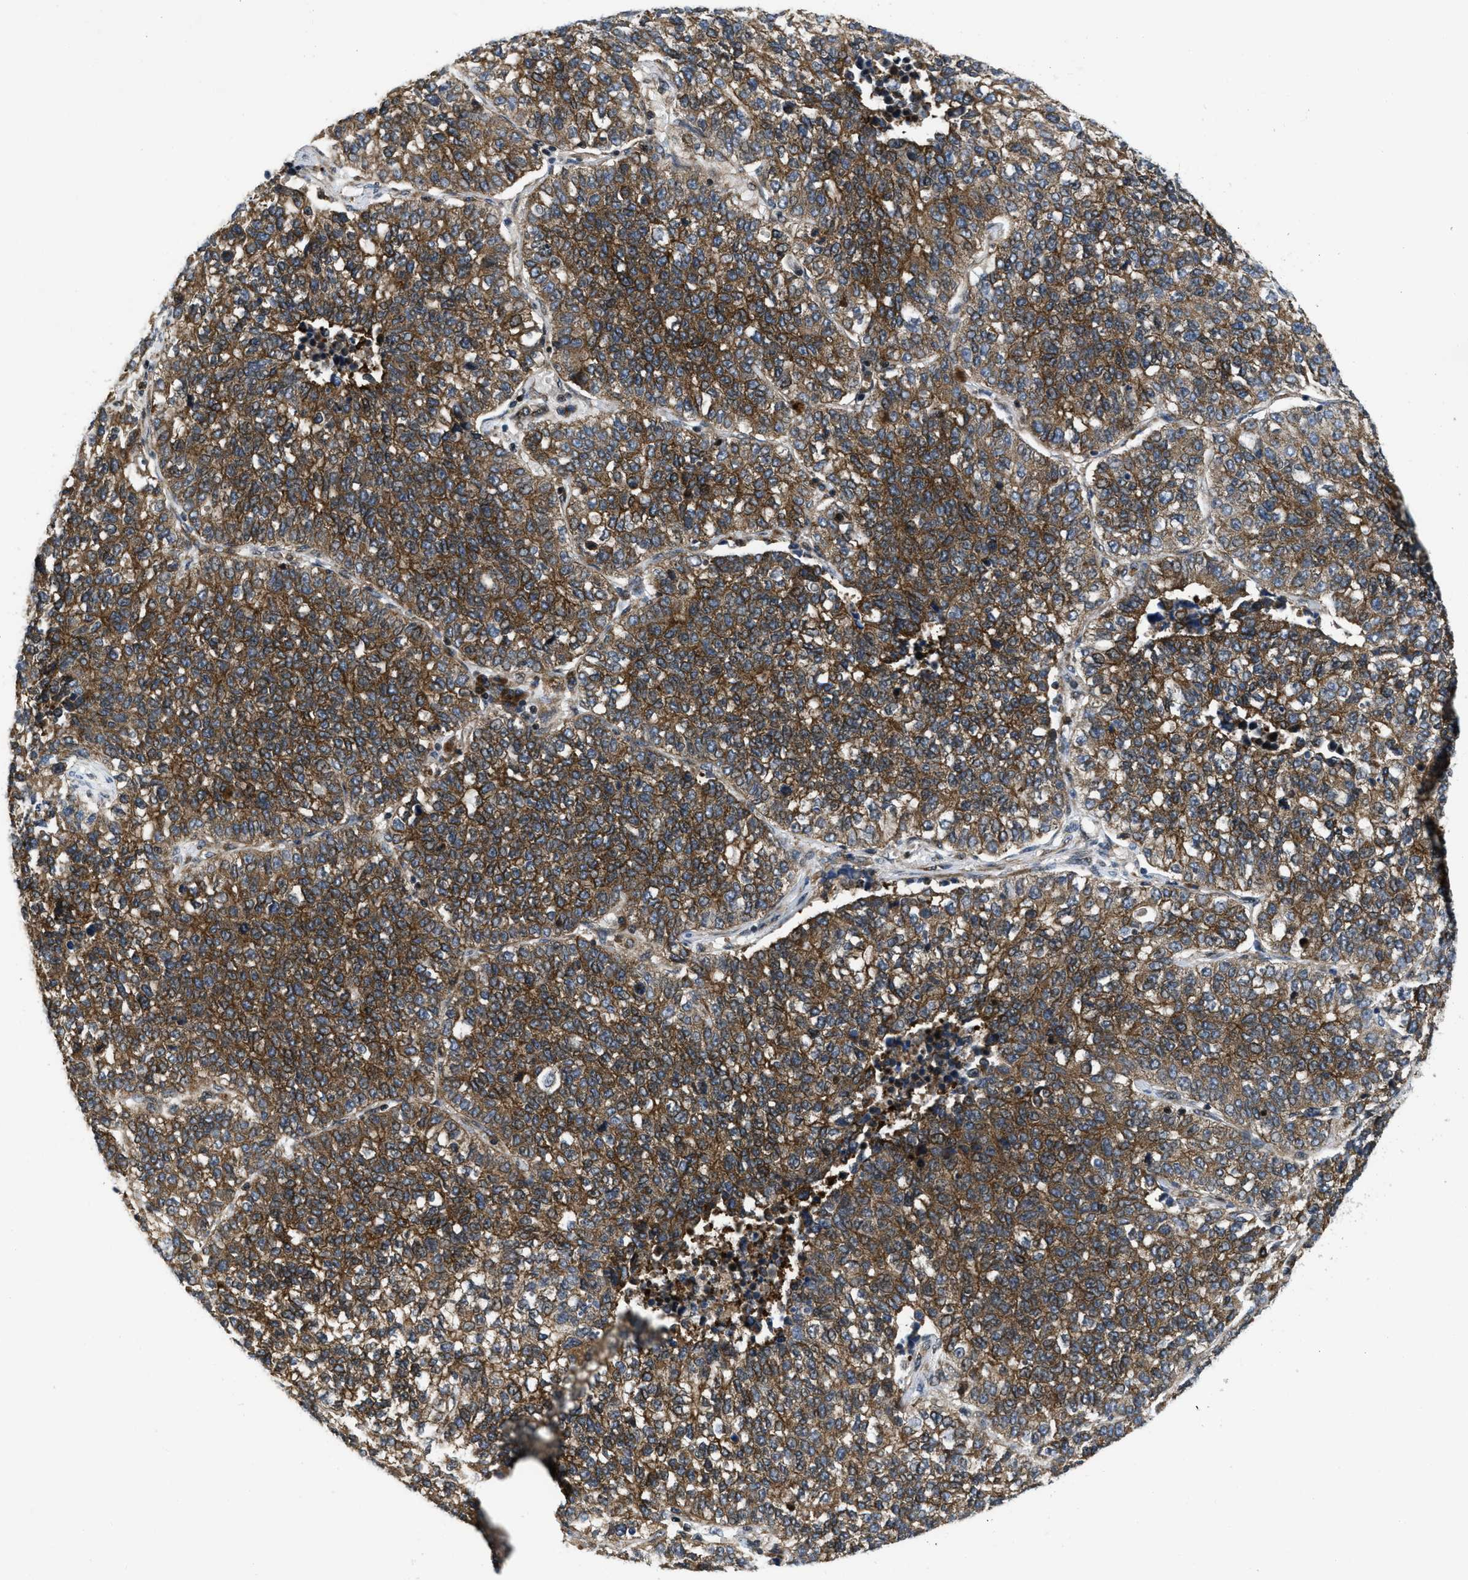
{"staining": {"intensity": "moderate", "quantity": ">75%", "location": "cytoplasmic/membranous"}, "tissue": "lung cancer", "cell_type": "Tumor cells", "image_type": "cancer", "snomed": [{"axis": "morphology", "description": "Adenocarcinoma, NOS"}, {"axis": "topography", "description": "Lung"}], "caption": "The photomicrograph displays staining of lung adenocarcinoma, revealing moderate cytoplasmic/membranous protein staining (brown color) within tumor cells.", "gene": "PPP2CB", "patient": {"sex": "male", "age": 49}}